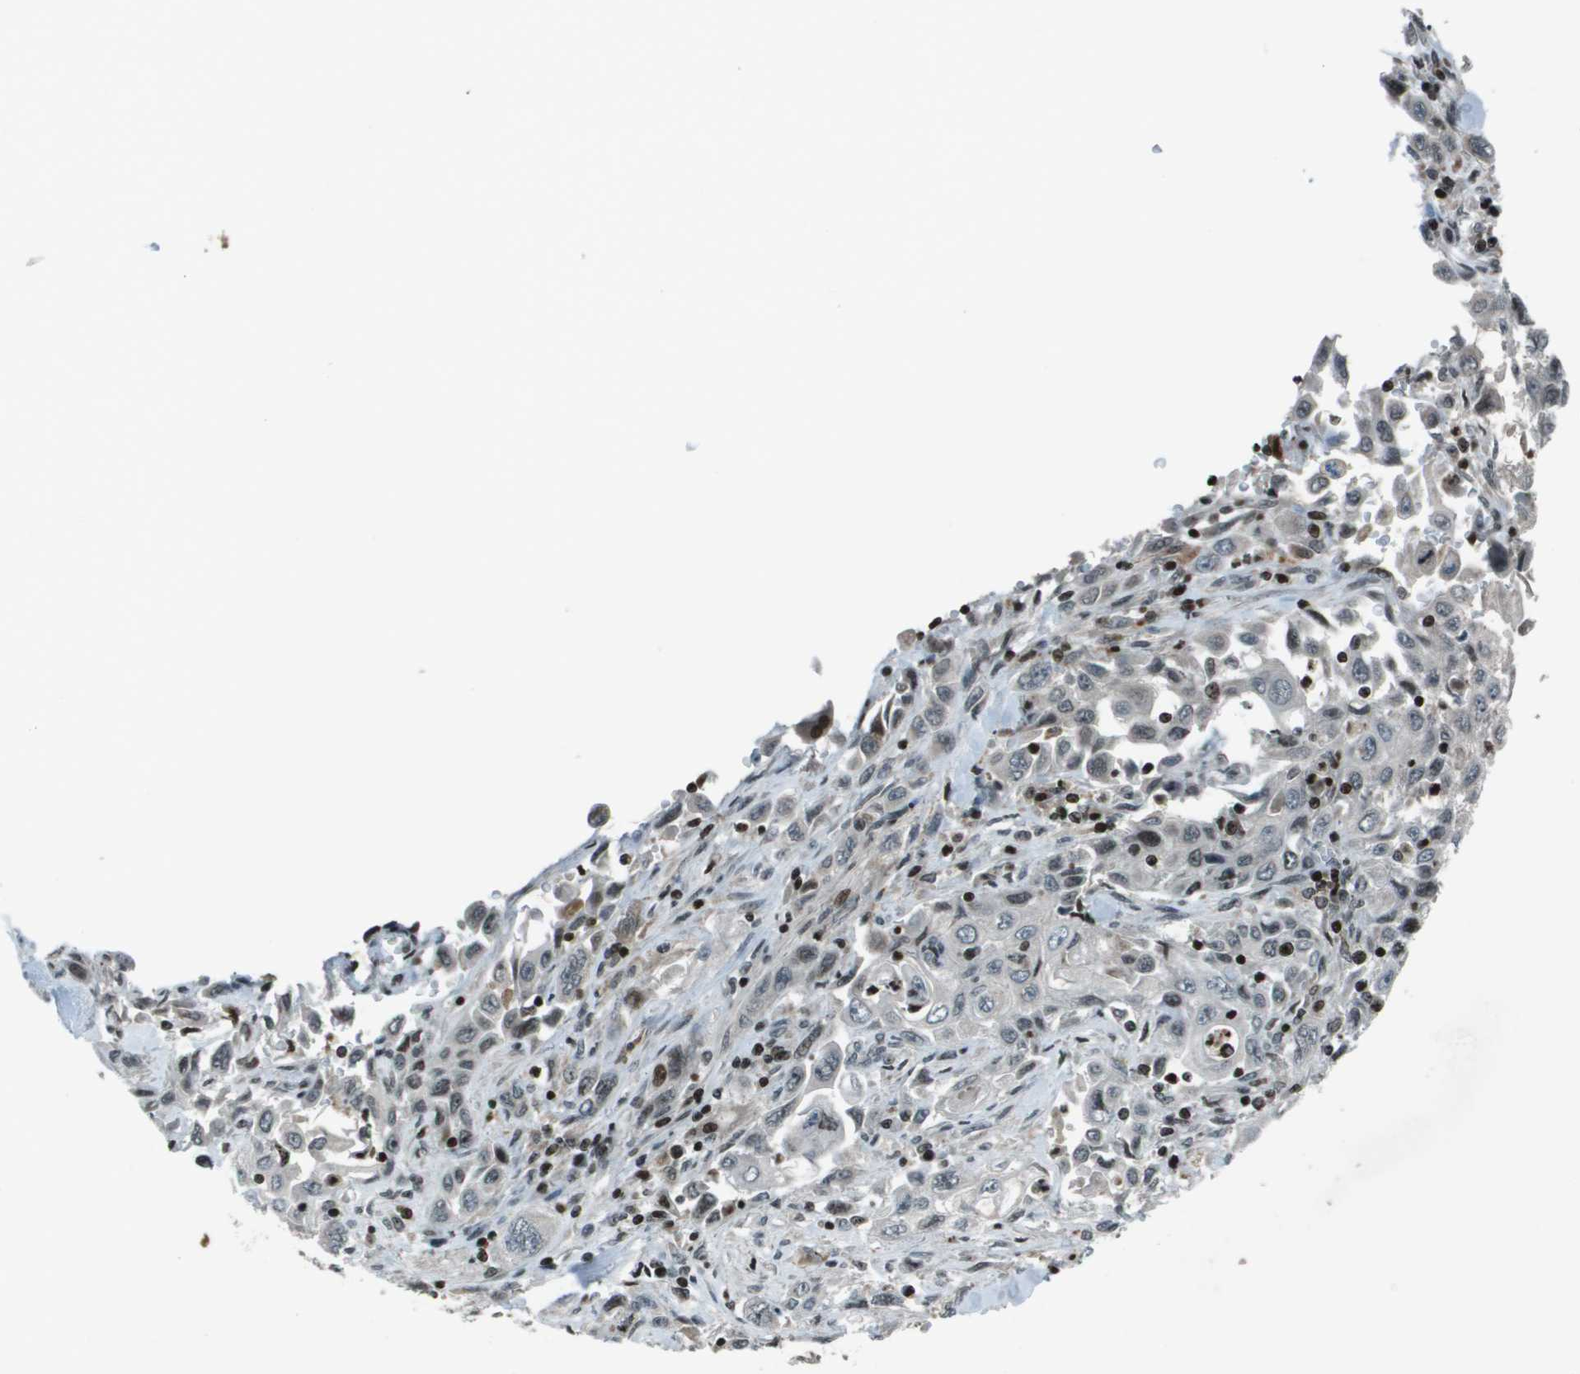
{"staining": {"intensity": "negative", "quantity": "none", "location": "none"}, "tissue": "pancreatic cancer", "cell_type": "Tumor cells", "image_type": "cancer", "snomed": [{"axis": "morphology", "description": "Adenocarcinoma, NOS"}, {"axis": "topography", "description": "Pancreas"}], "caption": "The IHC image has no significant staining in tumor cells of adenocarcinoma (pancreatic) tissue. (Stains: DAB immunohistochemistry with hematoxylin counter stain, Microscopy: brightfield microscopy at high magnification).", "gene": "CXCL12", "patient": {"sex": "male", "age": 70}}